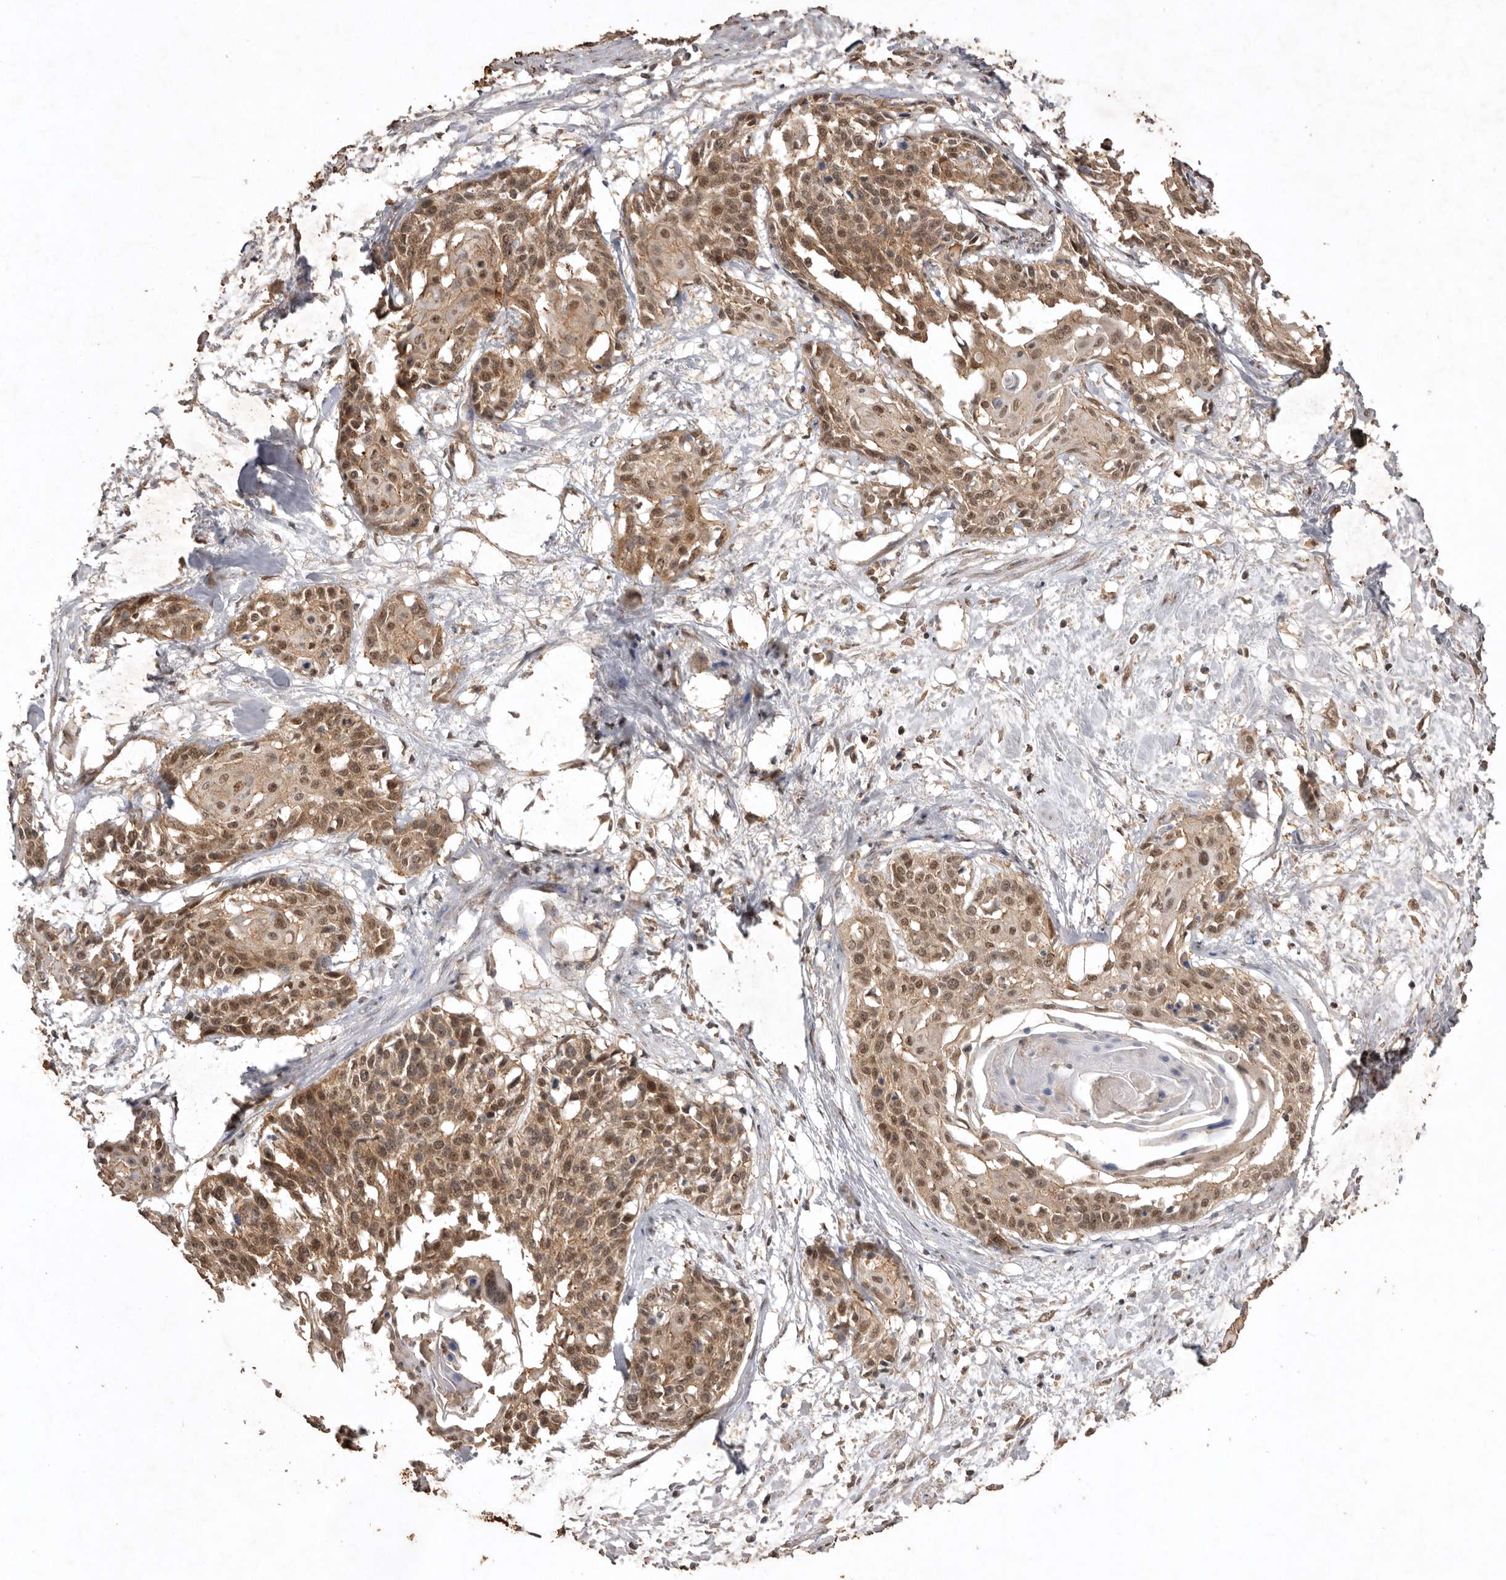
{"staining": {"intensity": "moderate", "quantity": ">75%", "location": "cytoplasmic/membranous,nuclear"}, "tissue": "cervical cancer", "cell_type": "Tumor cells", "image_type": "cancer", "snomed": [{"axis": "morphology", "description": "Squamous cell carcinoma, NOS"}, {"axis": "topography", "description": "Cervix"}], "caption": "DAB immunohistochemical staining of human squamous cell carcinoma (cervical) exhibits moderate cytoplasmic/membranous and nuclear protein staining in approximately >75% of tumor cells. Ihc stains the protein in brown and the nuclei are stained blue.", "gene": "TARS2", "patient": {"sex": "female", "age": 57}}